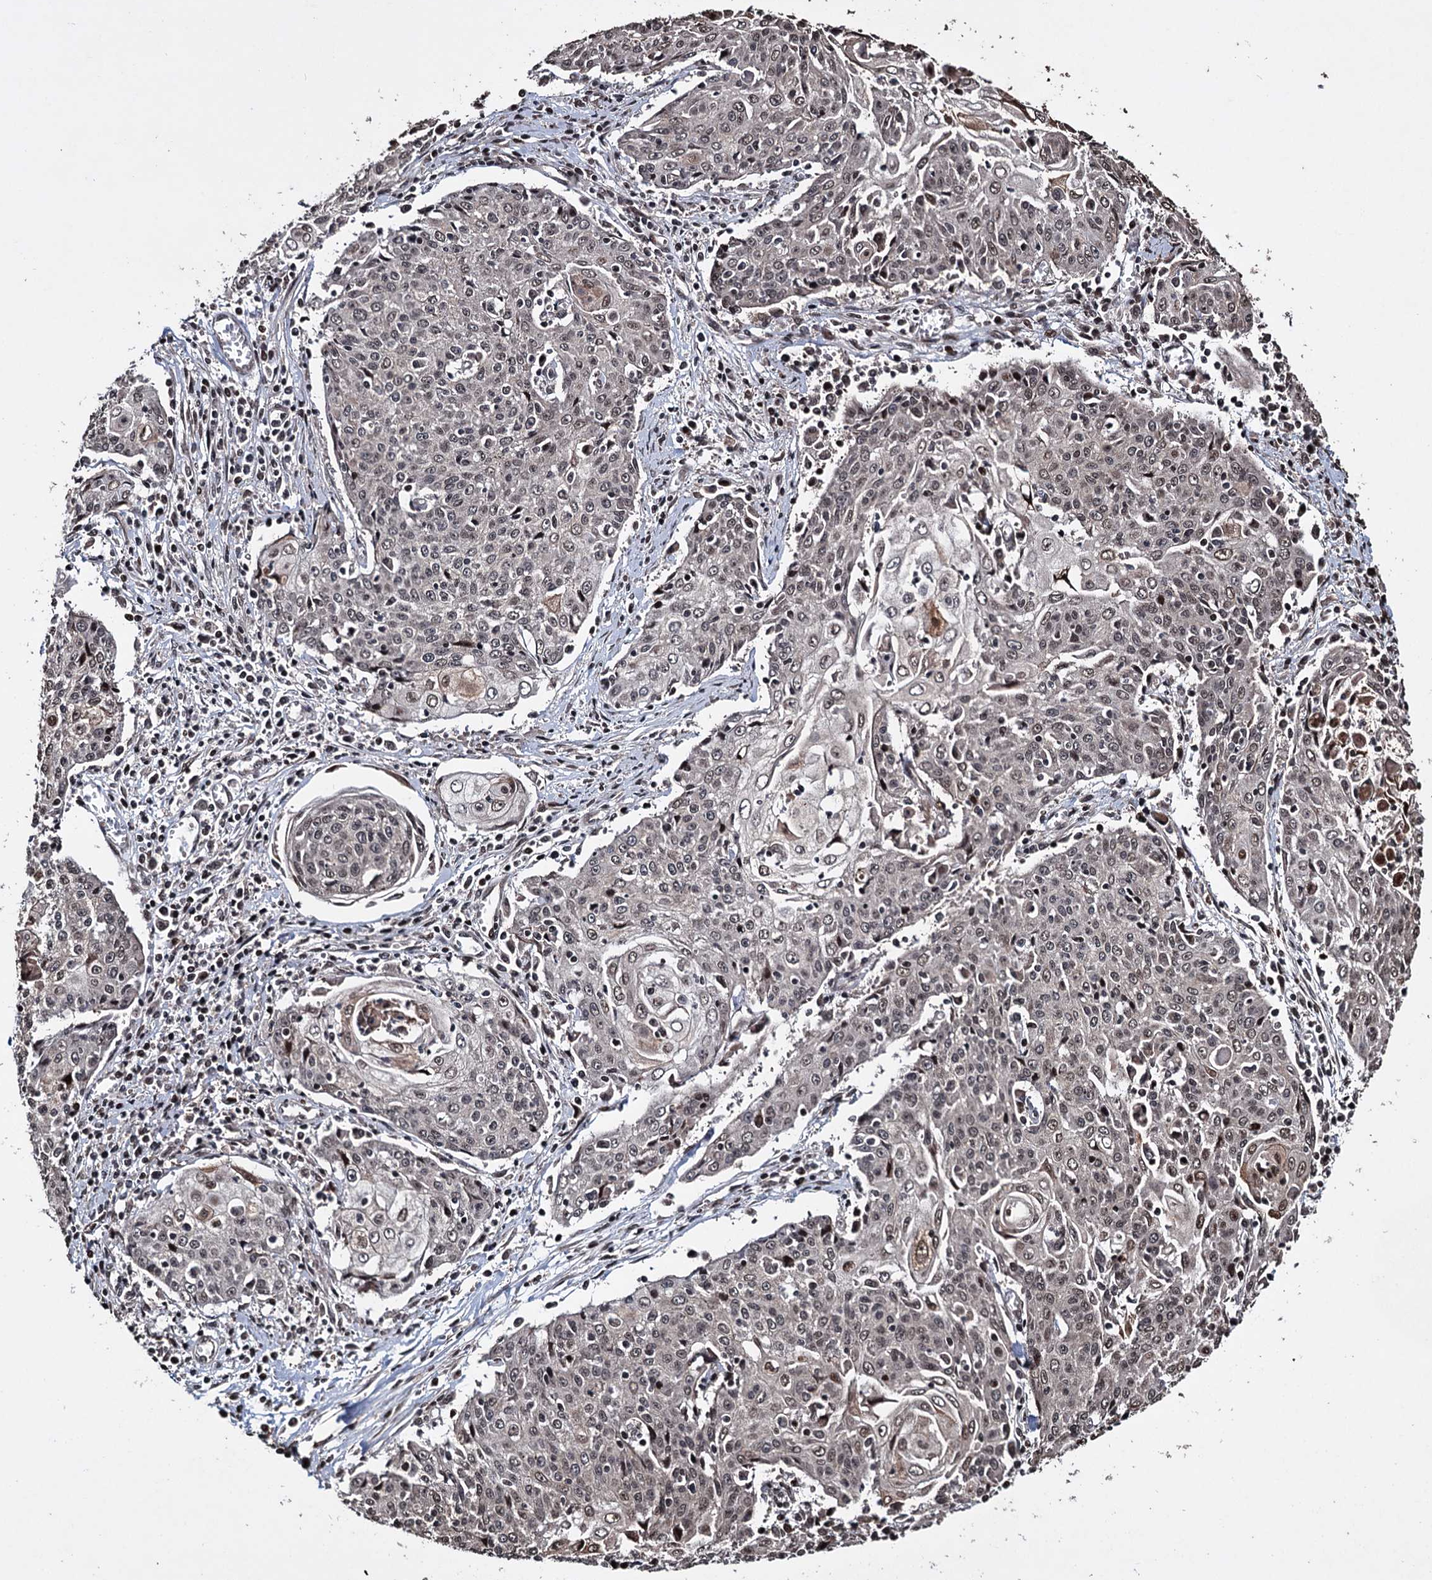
{"staining": {"intensity": "weak", "quantity": "25%-75%", "location": "nuclear"}, "tissue": "cervical cancer", "cell_type": "Tumor cells", "image_type": "cancer", "snomed": [{"axis": "morphology", "description": "Squamous cell carcinoma, NOS"}, {"axis": "topography", "description": "Cervix"}], "caption": "A brown stain highlights weak nuclear staining of a protein in human squamous cell carcinoma (cervical) tumor cells. (DAB (3,3'-diaminobenzidine) = brown stain, brightfield microscopy at high magnification).", "gene": "EYA4", "patient": {"sex": "female", "age": 48}}